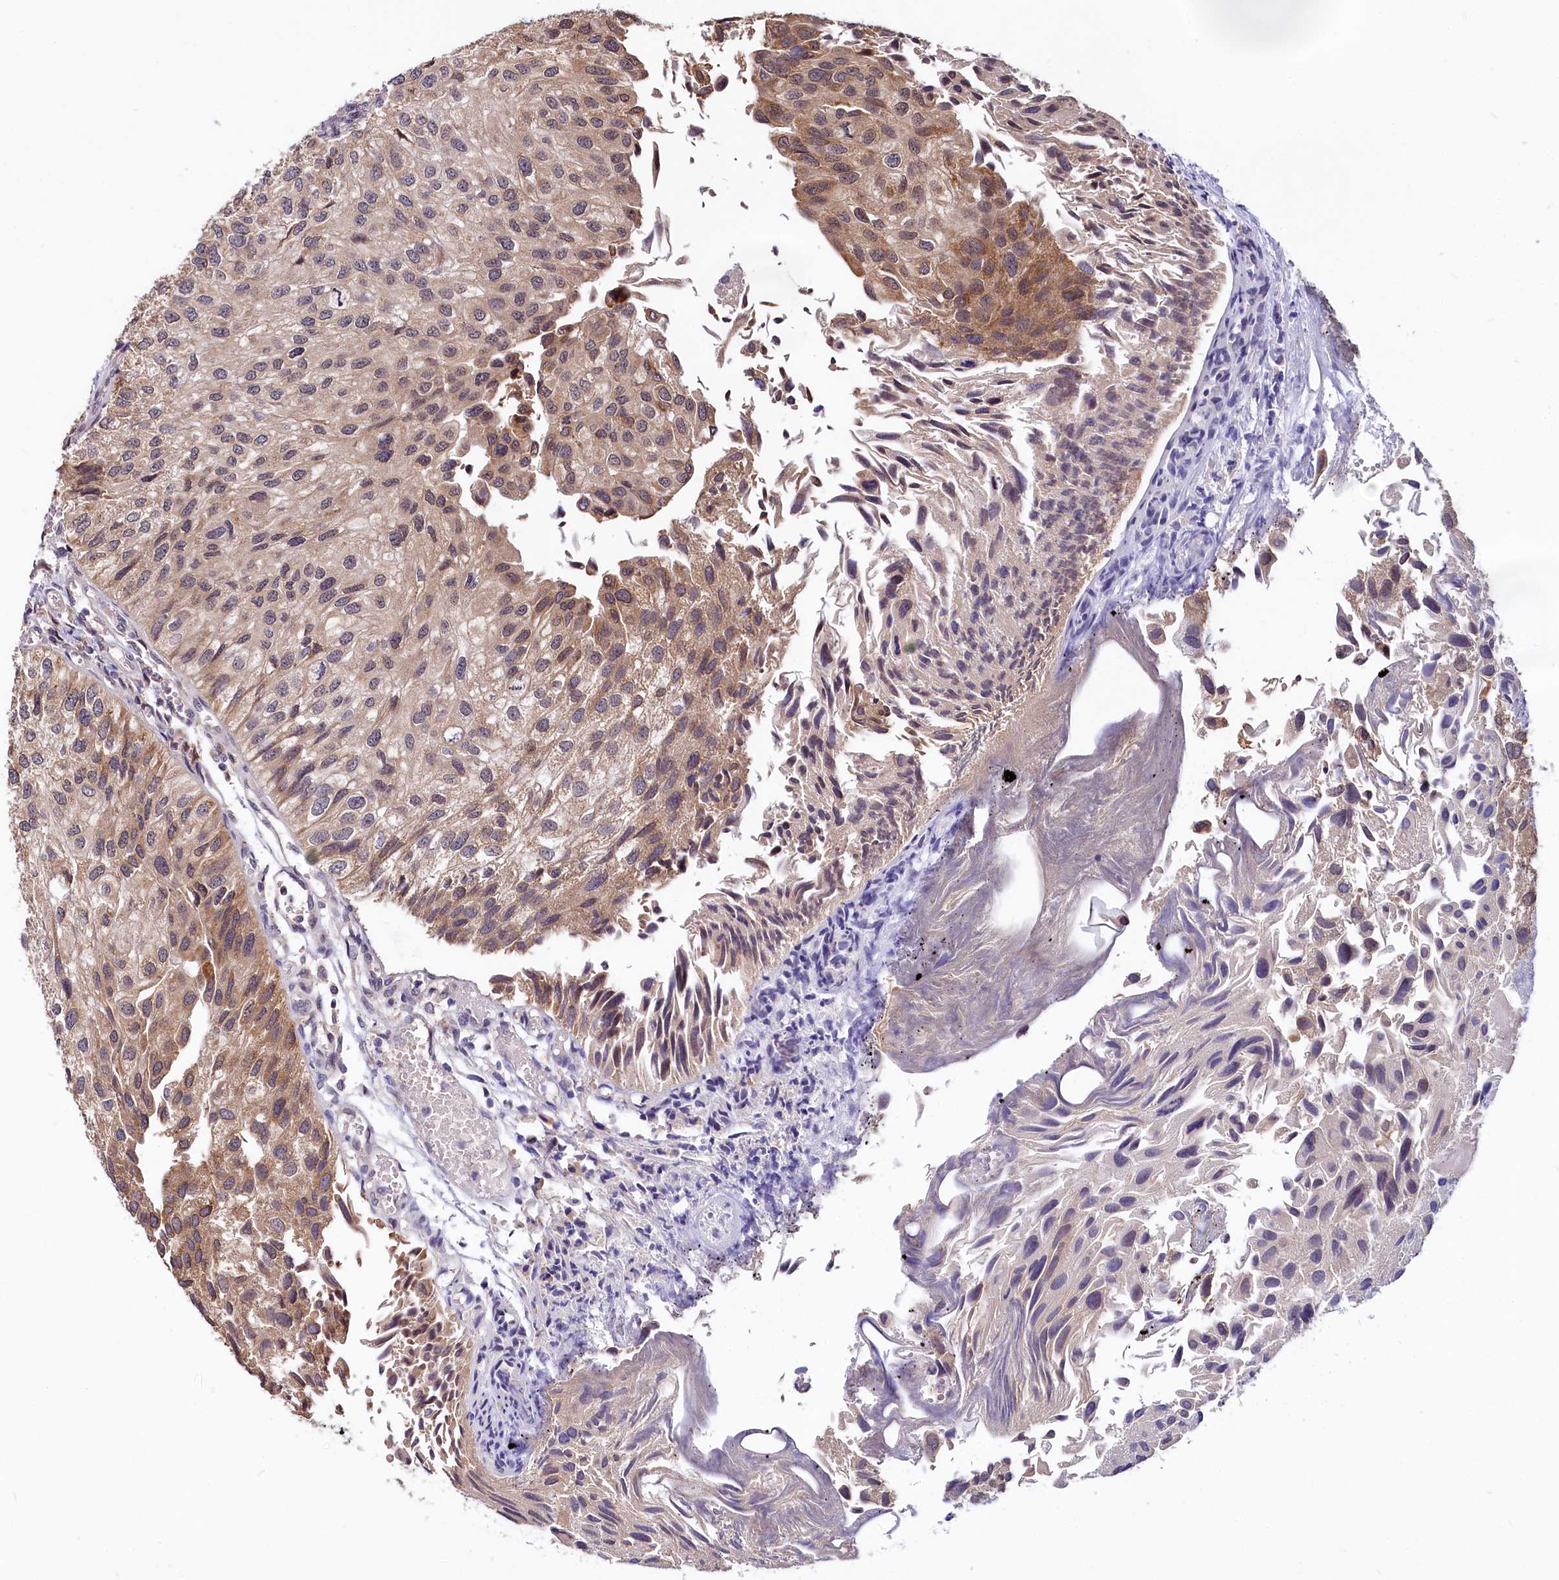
{"staining": {"intensity": "moderate", "quantity": "<25%", "location": "cytoplasmic/membranous"}, "tissue": "urothelial cancer", "cell_type": "Tumor cells", "image_type": "cancer", "snomed": [{"axis": "morphology", "description": "Urothelial carcinoma, Low grade"}, {"axis": "topography", "description": "Urinary bladder"}], "caption": "Low-grade urothelial carcinoma tissue reveals moderate cytoplasmic/membranous staining in approximately <25% of tumor cells, visualized by immunohistochemistry.", "gene": "UBE3A", "patient": {"sex": "female", "age": 89}}